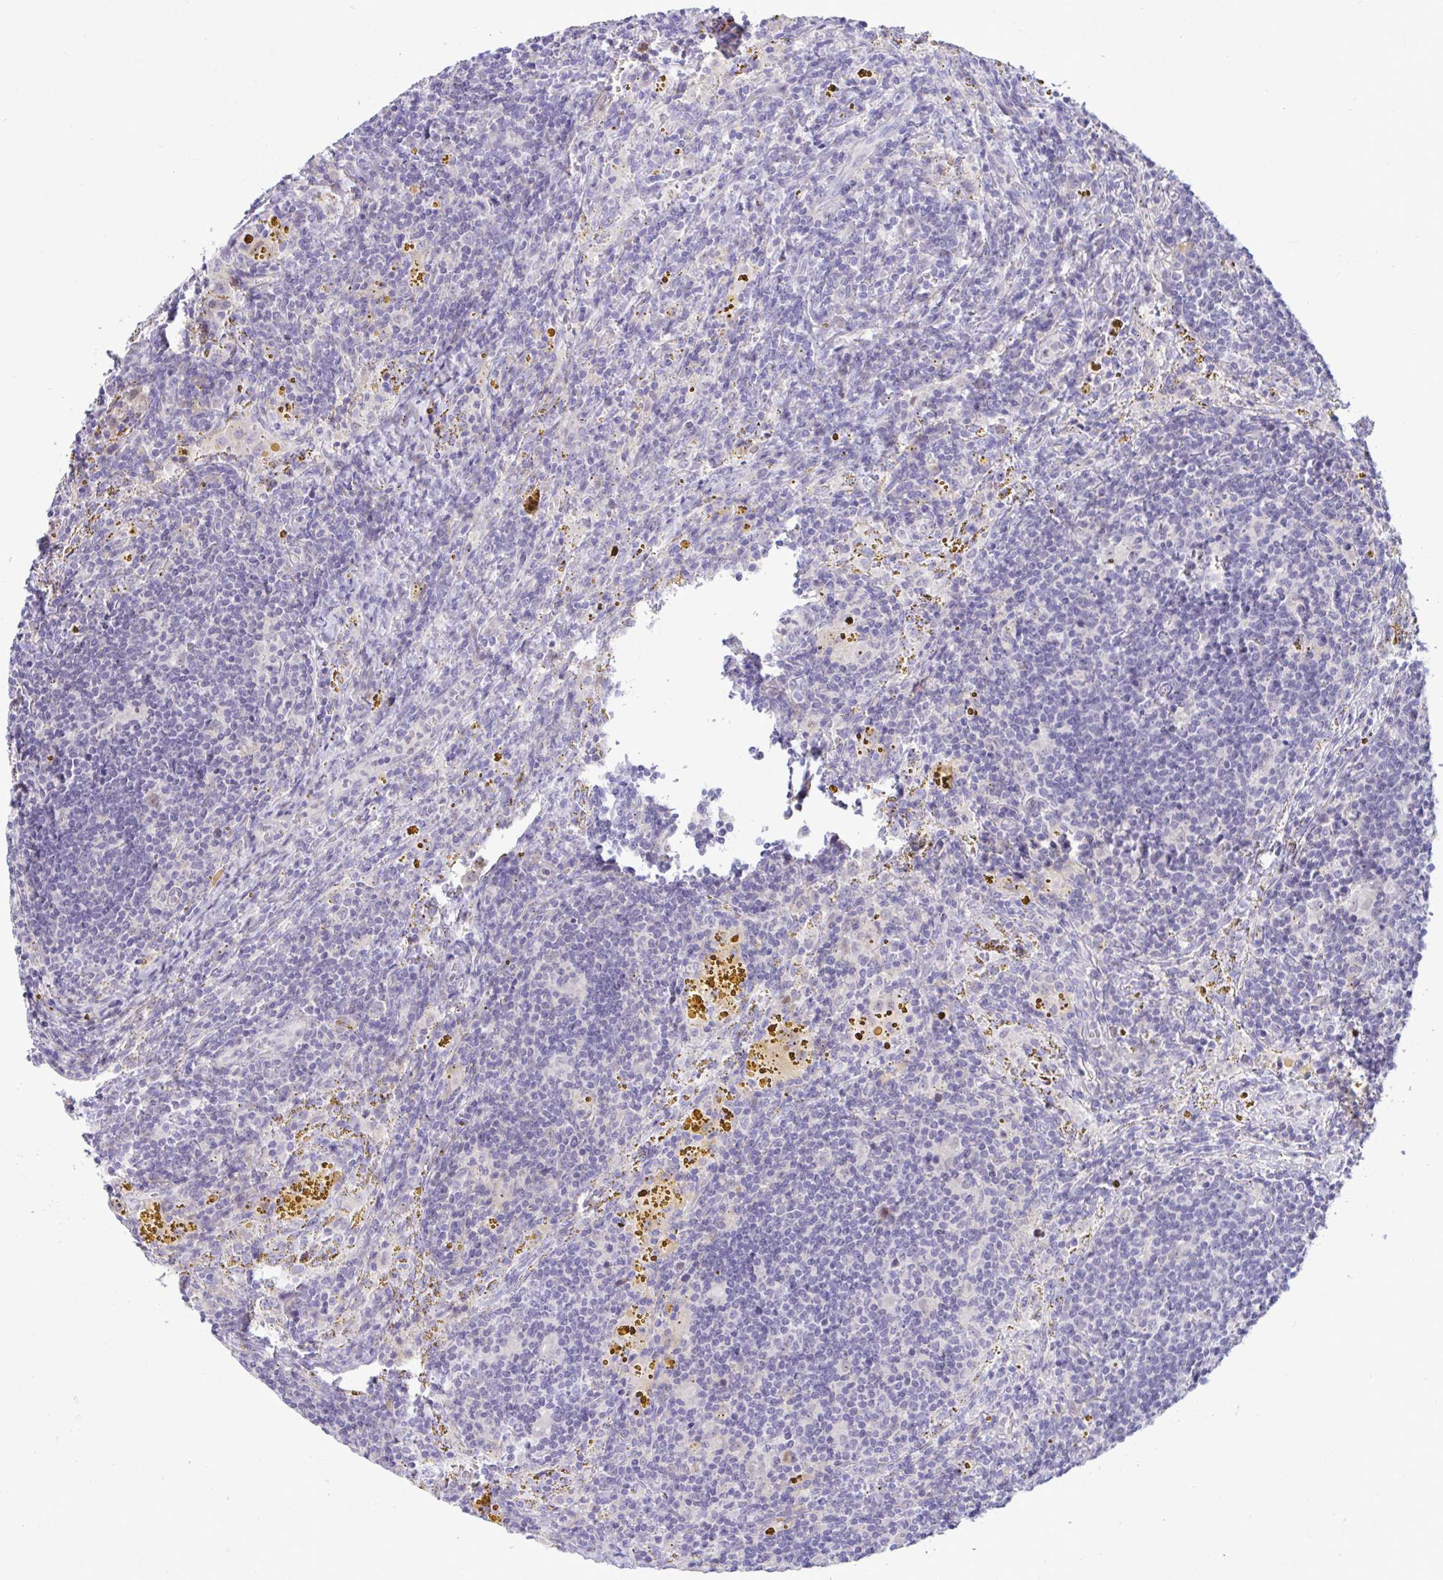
{"staining": {"intensity": "negative", "quantity": "none", "location": "none"}, "tissue": "lymphoma", "cell_type": "Tumor cells", "image_type": "cancer", "snomed": [{"axis": "morphology", "description": "Malignant lymphoma, non-Hodgkin's type, Low grade"}, {"axis": "topography", "description": "Spleen"}], "caption": "Immunohistochemistry histopathology image of neoplastic tissue: human malignant lymphoma, non-Hodgkin's type (low-grade) stained with DAB (3,3'-diaminobenzidine) demonstrates no significant protein expression in tumor cells. Brightfield microscopy of IHC stained with DAB (brown) and hematoxylin (blue), captured at high magnification.", "gene": "EPOP", "patient": {"sex": "female", "age": 70}}